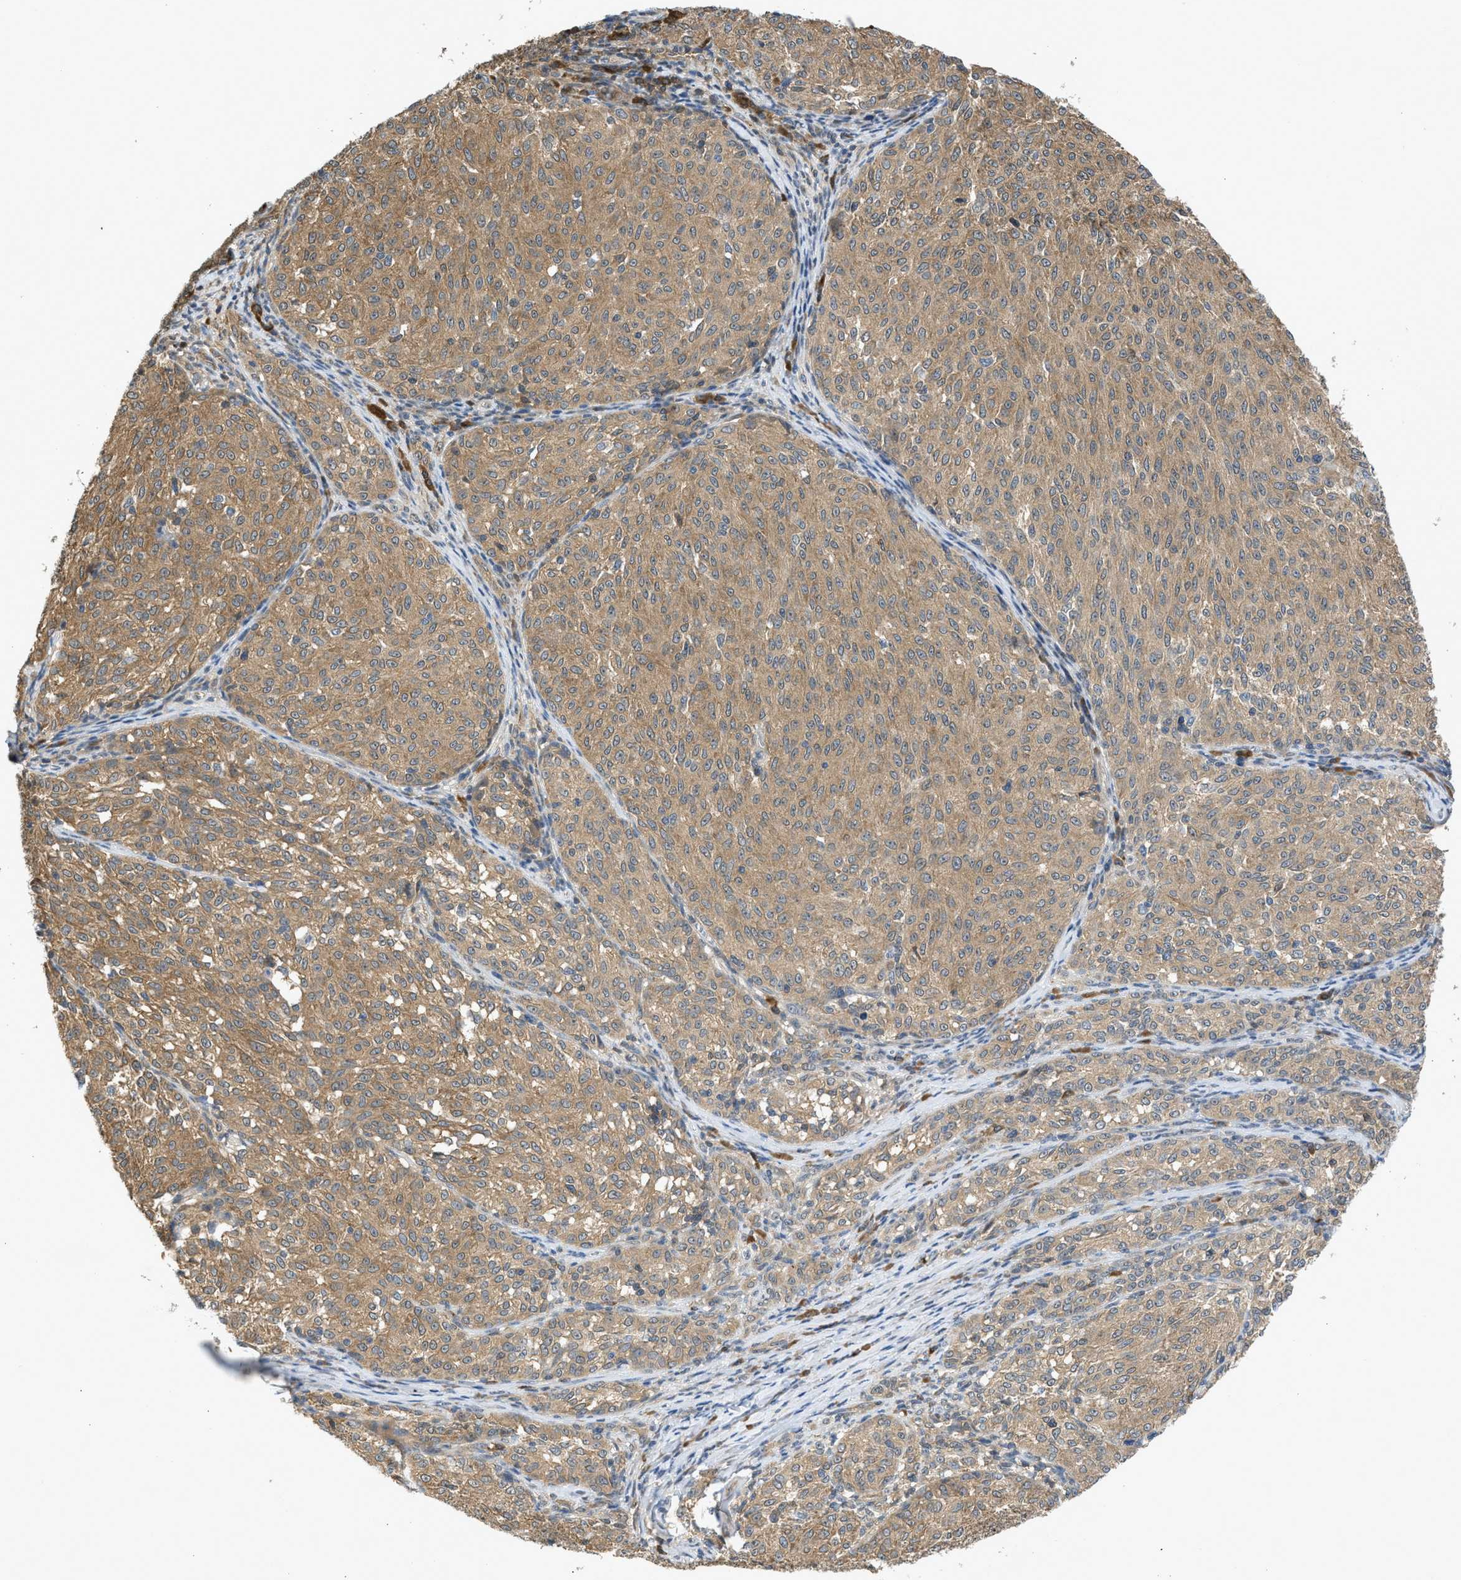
{"staining": {"intensity": "moderate", "quantity": ">75%", "location": "cytoplasmic/membranous"}, "tissue": "melanoma", "cell_type": "Tumor cells", "image_type": "cancer", "snomed": [{"axis": "morphology", "description": "Malignant melanoma, NOS"}, {"axis": "topography", "description": "Skin"}], "caption": "A histopathology image of malignant melanoma stained for a protein exhibits moderate cytoplasmic/membranous brown staining in tumor cells. The staining was performed using DAB (3,3'-diaminobenzidine) to visualize the protein expression in brown, while the nuclei were stained in blue with hematoxylin (Magnification: 20x).", "gene": "MAPK7", "patient": {"sex": "female", "age": 72}}